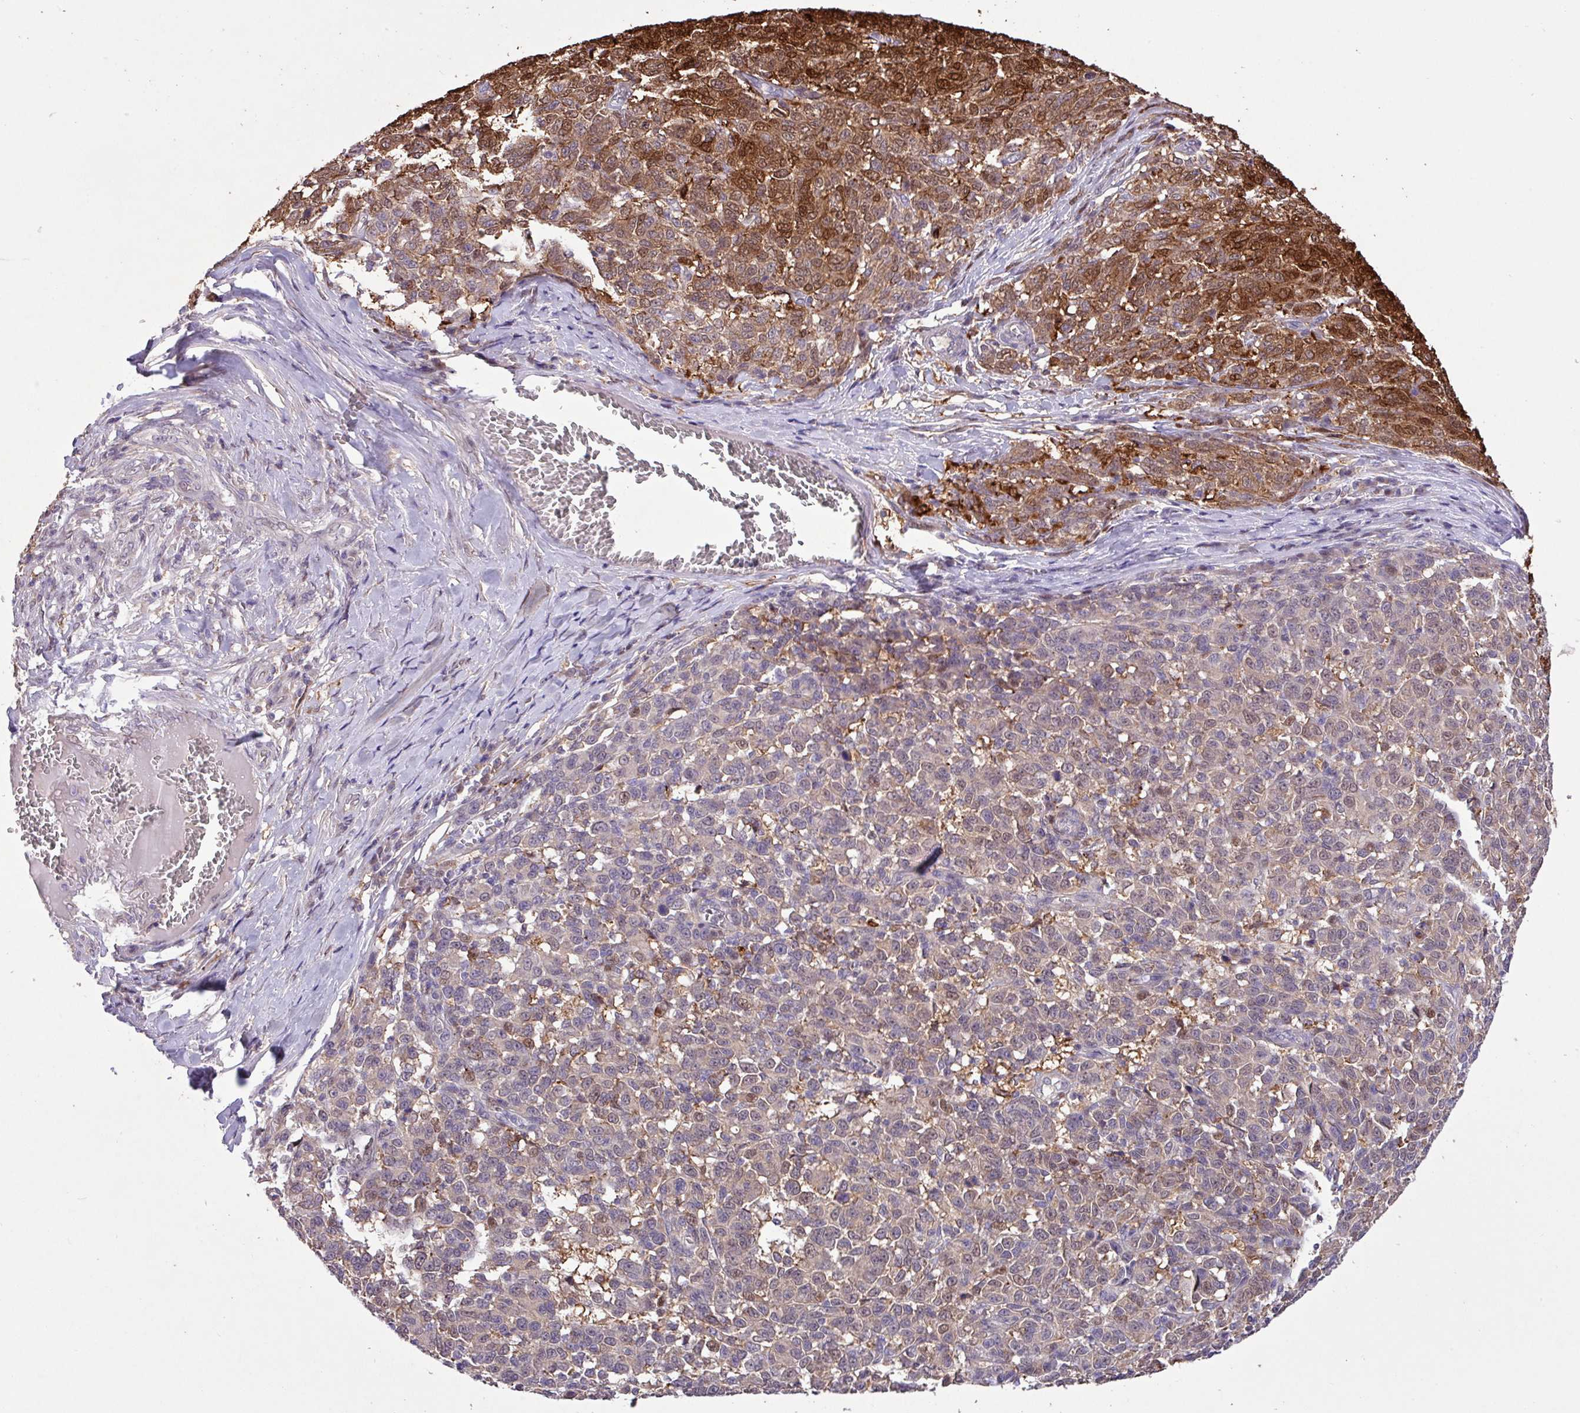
{"staining": {"intensity": "moderate", "quantity": "25%-75%", "location": "cytoplasmic/membranous"}, "tissue": "melanoma", "cell_type": "Tumor cells", "image_type": "cancer", "snomed": [{"axis": "morphology", "description": "Malignant melanoma, NOS"}, {"axis": "topography", "description": "Skin"}], "caption": "There is medium levels of moderate cytoplasmic/membranous staining in tumor cells of malignant melanoma, as demonstrated by immunohistochemical staining (brown color).", "gene": "RPP25L", "patient": {"sex": "male", "age": 49}}